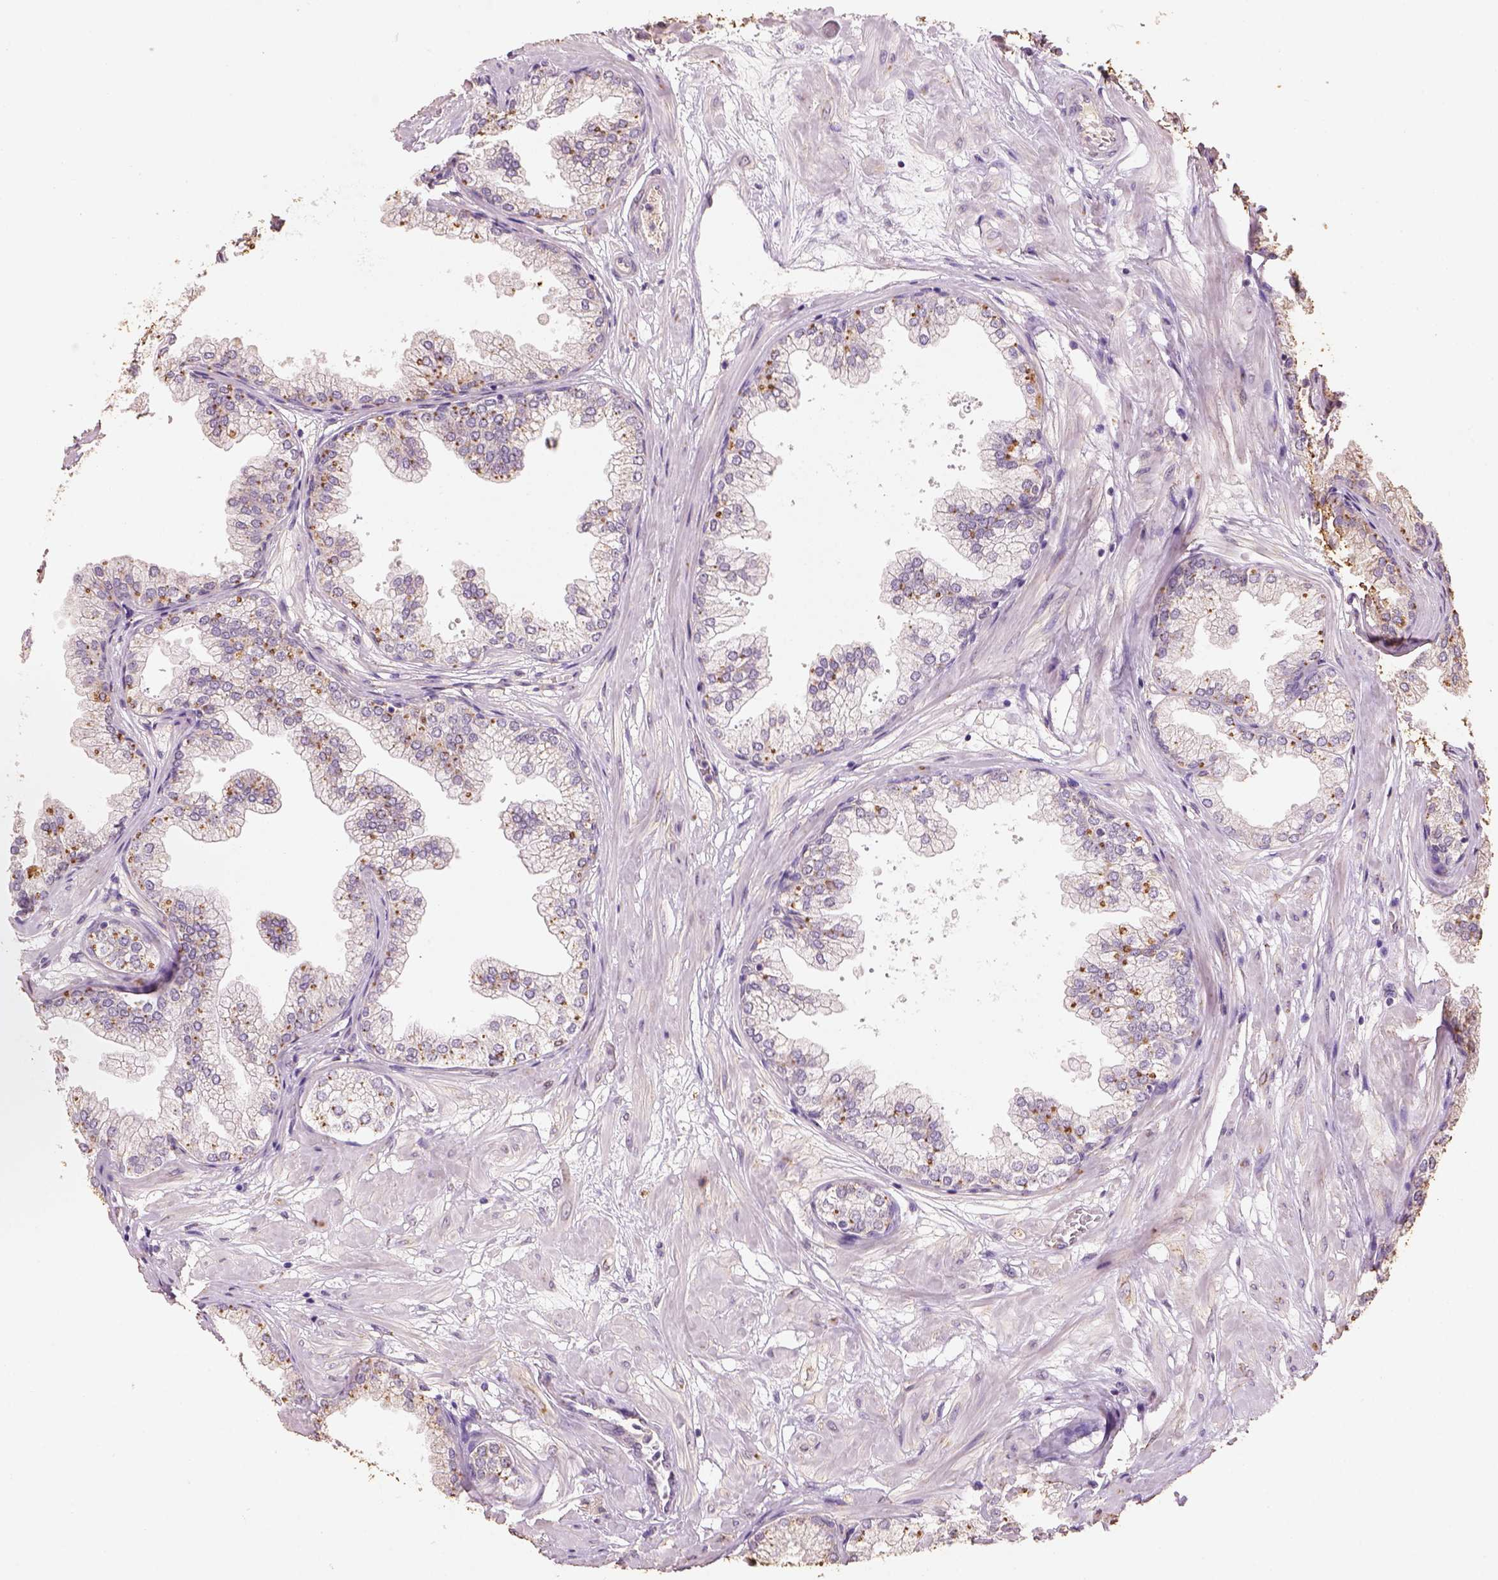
{"staining": {"intensity": "negative", "quantity": "none", "location": "none"}, "tissue": "prostate", "cell_type": "Glandular cells", "image_type": "normal", "snomed": [{"axis": "morphology", "description": "Normal tissue, NOS"}, {"axis": "topography", "description": "Prostate"}], "caption": "This histopathology image is of unremarkable prostate stained with IHC to label a protein in brown with the nuclei are counter-stained blue. There is no expression in glandular cells.", "gene": "AP2B1", "patient": {"sex": "male", "age": 37}}